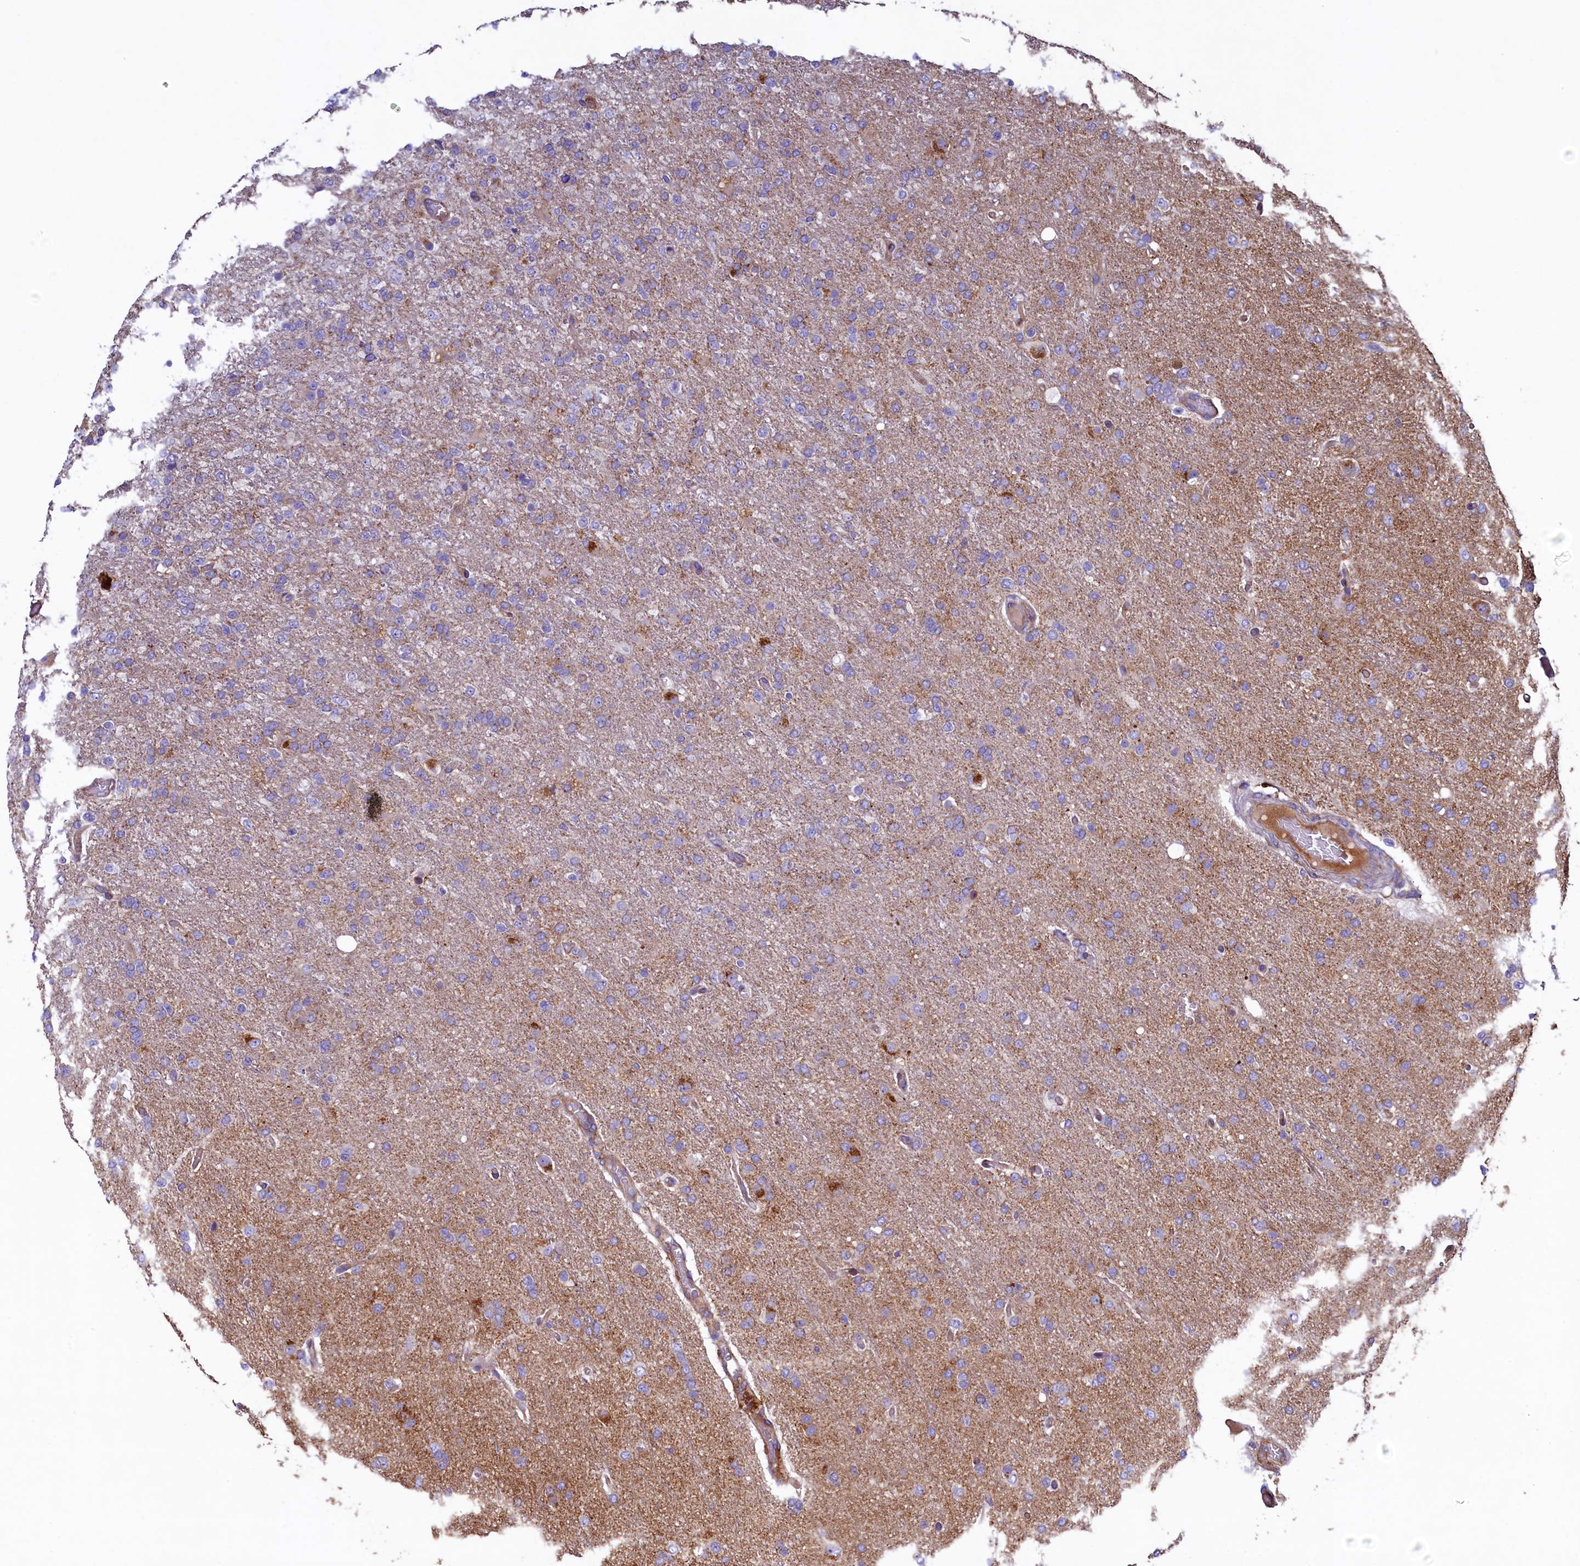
{"staining": {"intensity": "weak", "quantity": "<25%", "location": "cytoplasmic/membranous"}, "tissue": "glioma", "cell_type": "Tumor cells", "image_type": "cancer", "snomed": [{"axis": "morphology", "description": "Glioma, malignant, High grade"}, {"axis": "topography", "description": "Brain"}], "caption": "Glioma stained for a protein using immunohistochemistry displays no positivity tumor cells.", "gene": "GPR21", "patient": {"sex": "female", "age": 74}}